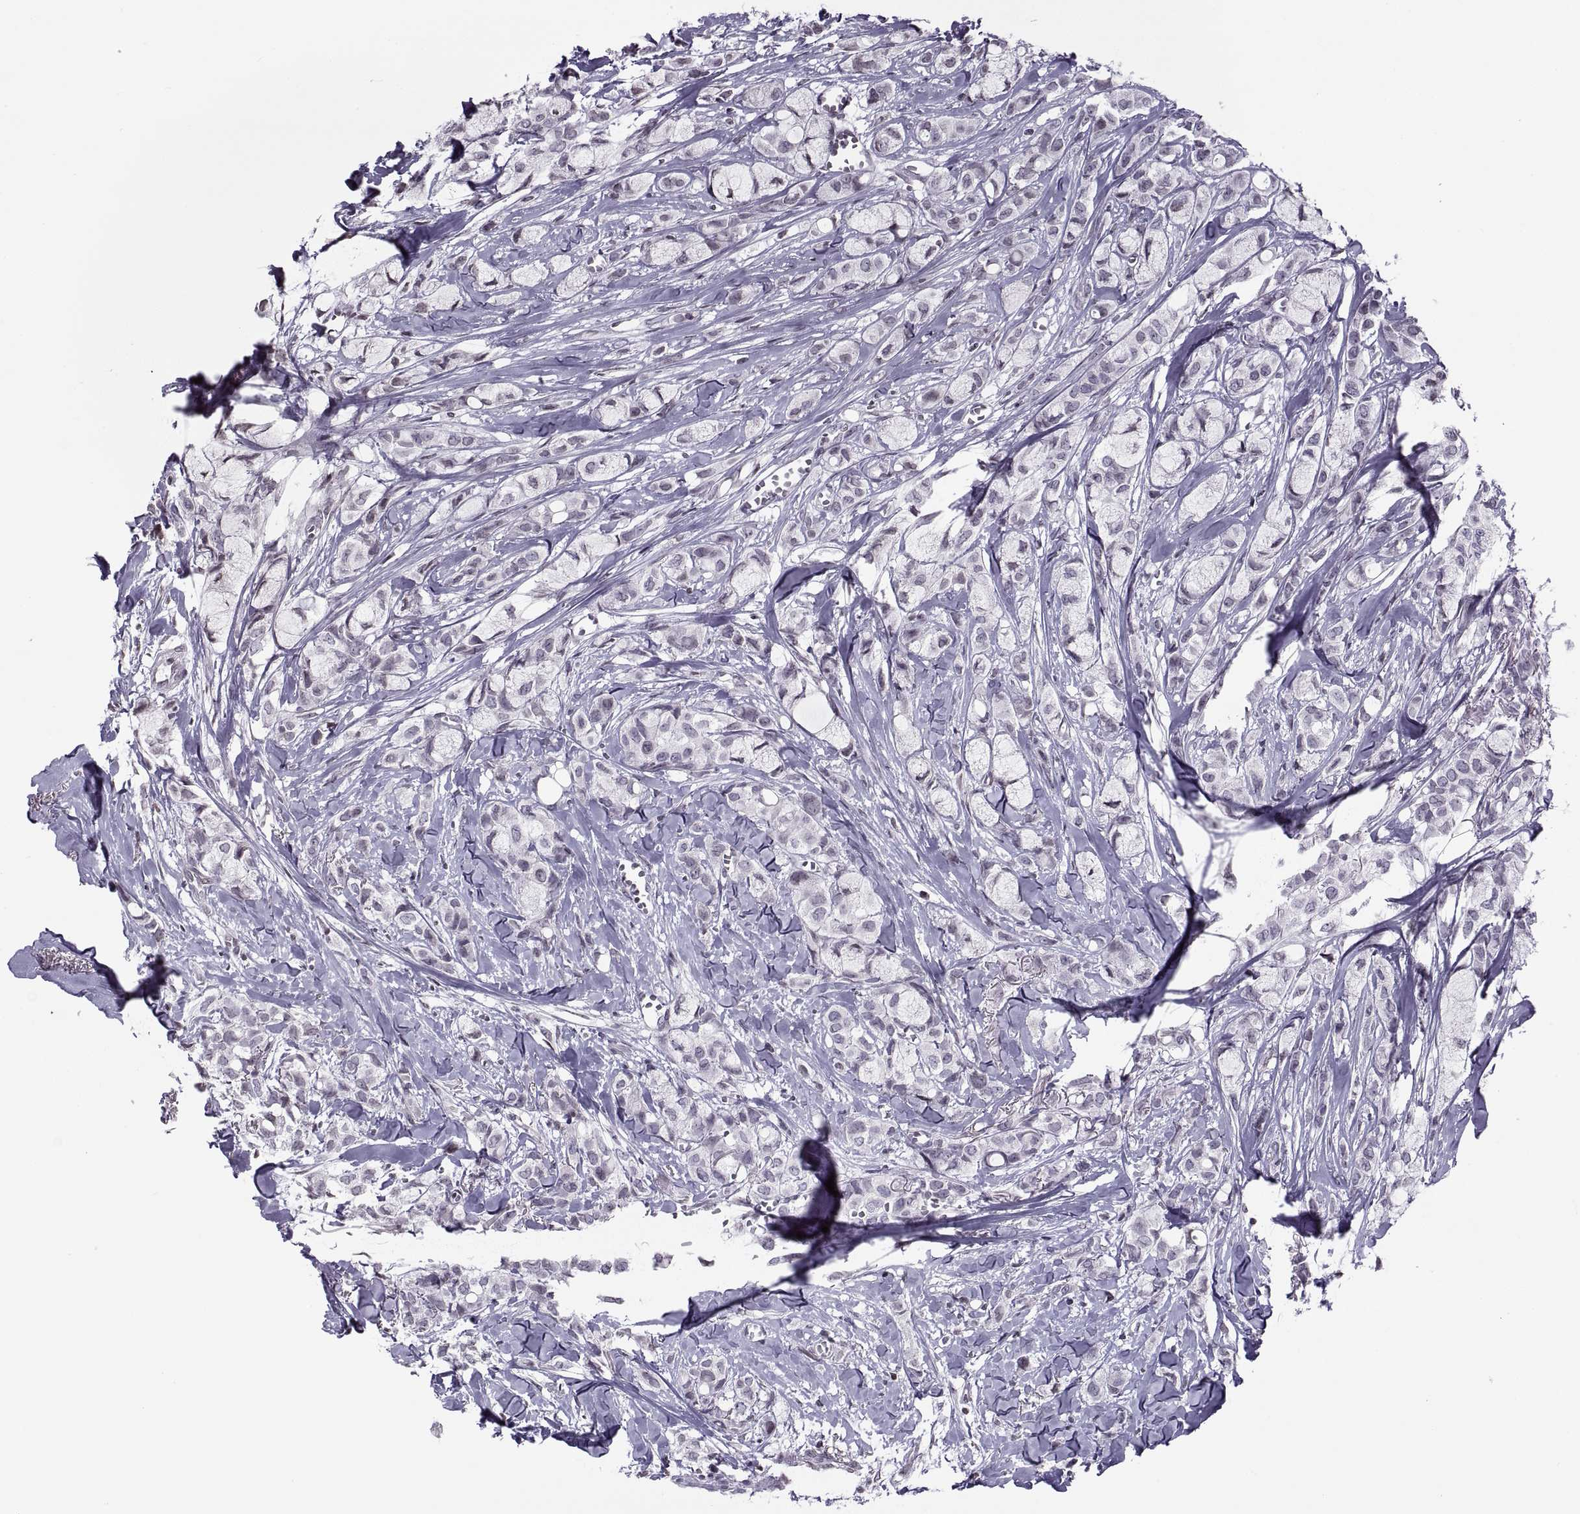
{"staining": {"intensity": "negative", "quantity": "none", "location": "none"}, "tissue": "breast cancer", "cell_type": "Tumor cells", "image_type": "cancer", "snomed": [{"axis": "morphology", "description": "Duct carcinoma"}, {"axis": "topography", "description": "Breast"}], "caption": "Immunohistochemistry histopathology image of human breast cancer stained for a protein (brown), which shows no expression in tumor cells.", "gene": "H1-8", "patient": {"sex": "female", "age": 85}}